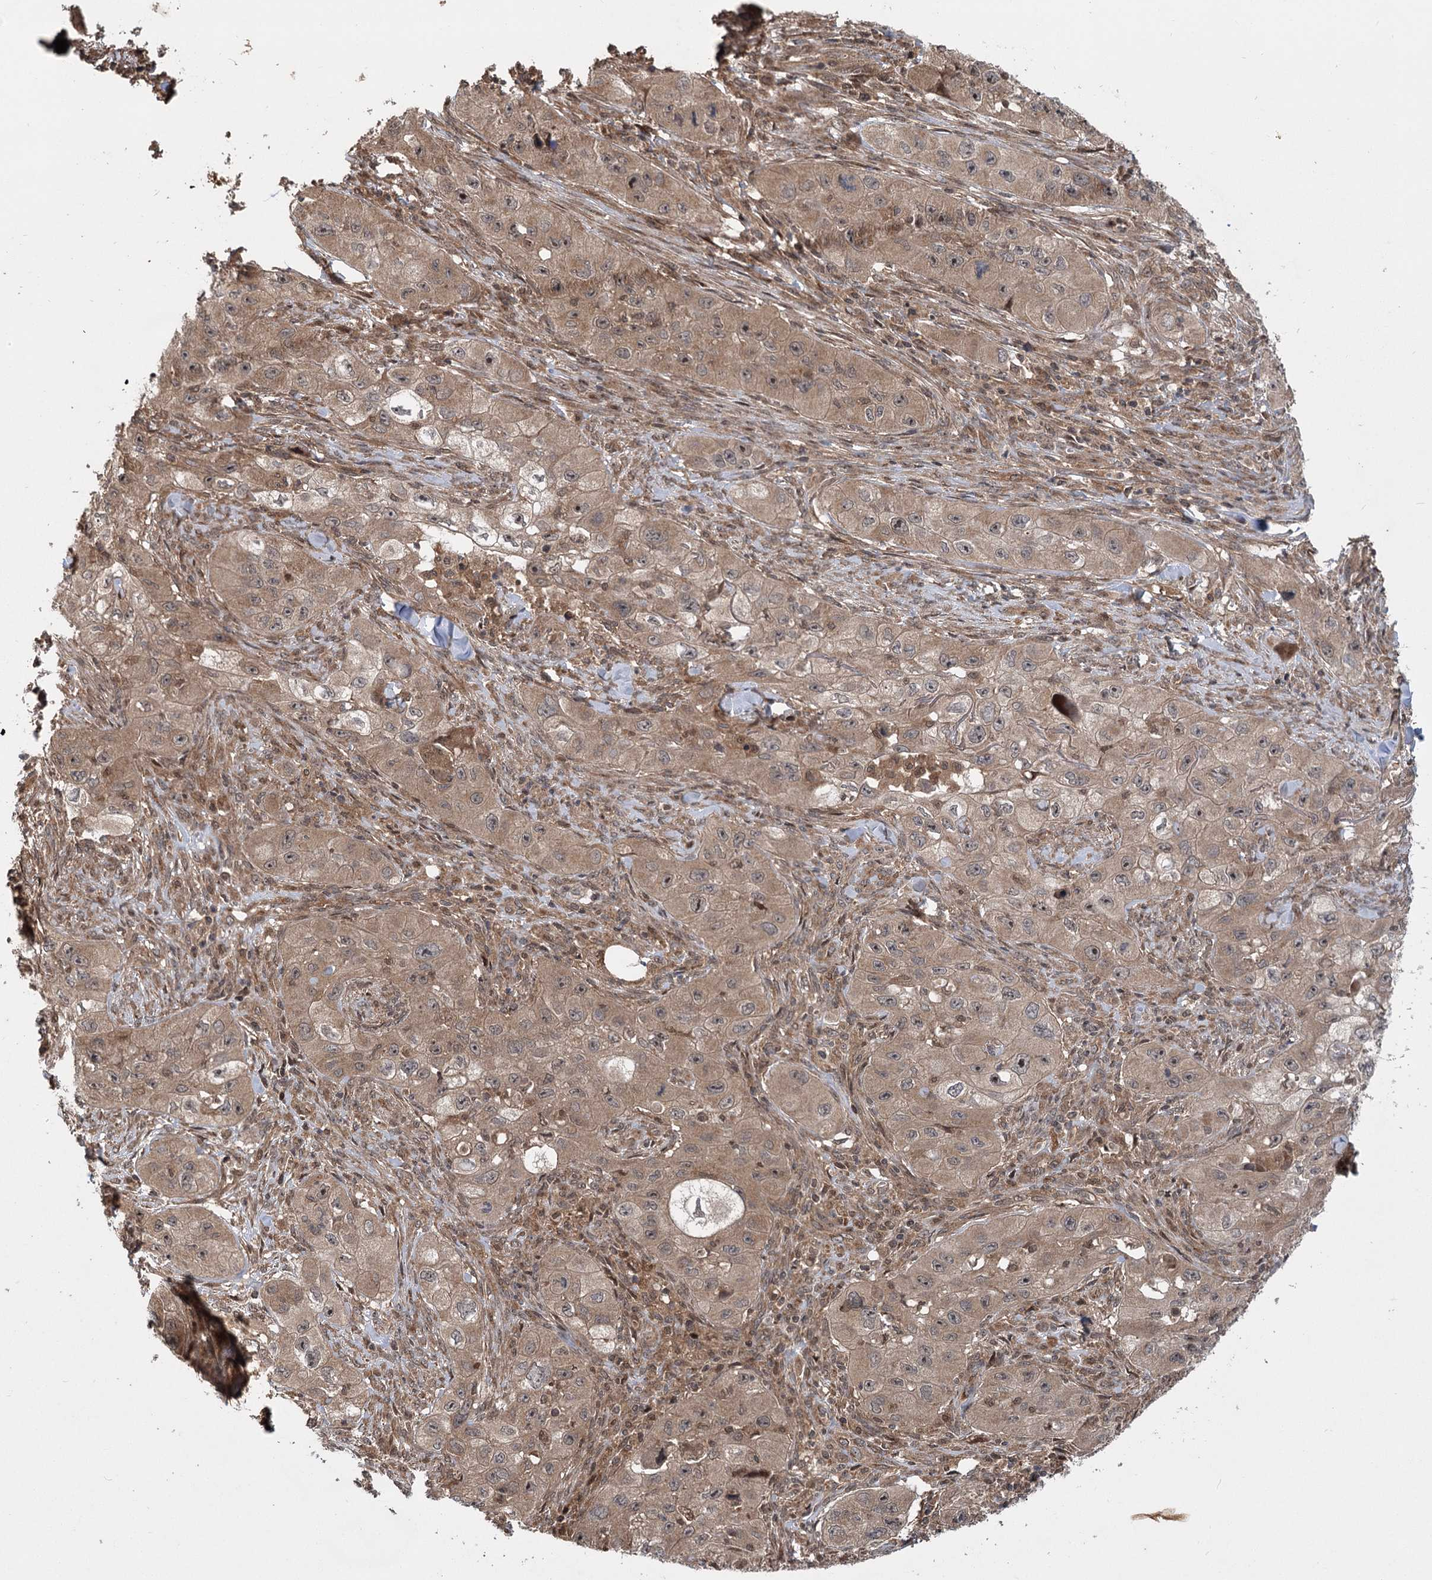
{"staining": {"intensity": "weak", "quantity": ">75%", "location": "cytoplasmic/membranous"}, "tissue": "skin cancer", "cell_type": "Tumor cells", "image_type": "cancer", "snomed": [{"axis": "morphology", "description": "Squamous cell carcinoma, NOS"}, {"axis": "topography", "description": "Skin"}, {"axis": "topography", "description": "Subcutis"}], "caption": "Tumor cells display low levels of weak cytoplasmic/membranous expression in about >75% of cells in human squamous cell carcinoma (skin).", "gene": "INSIG2", "patient": {"sex": "male", "age": 73}}